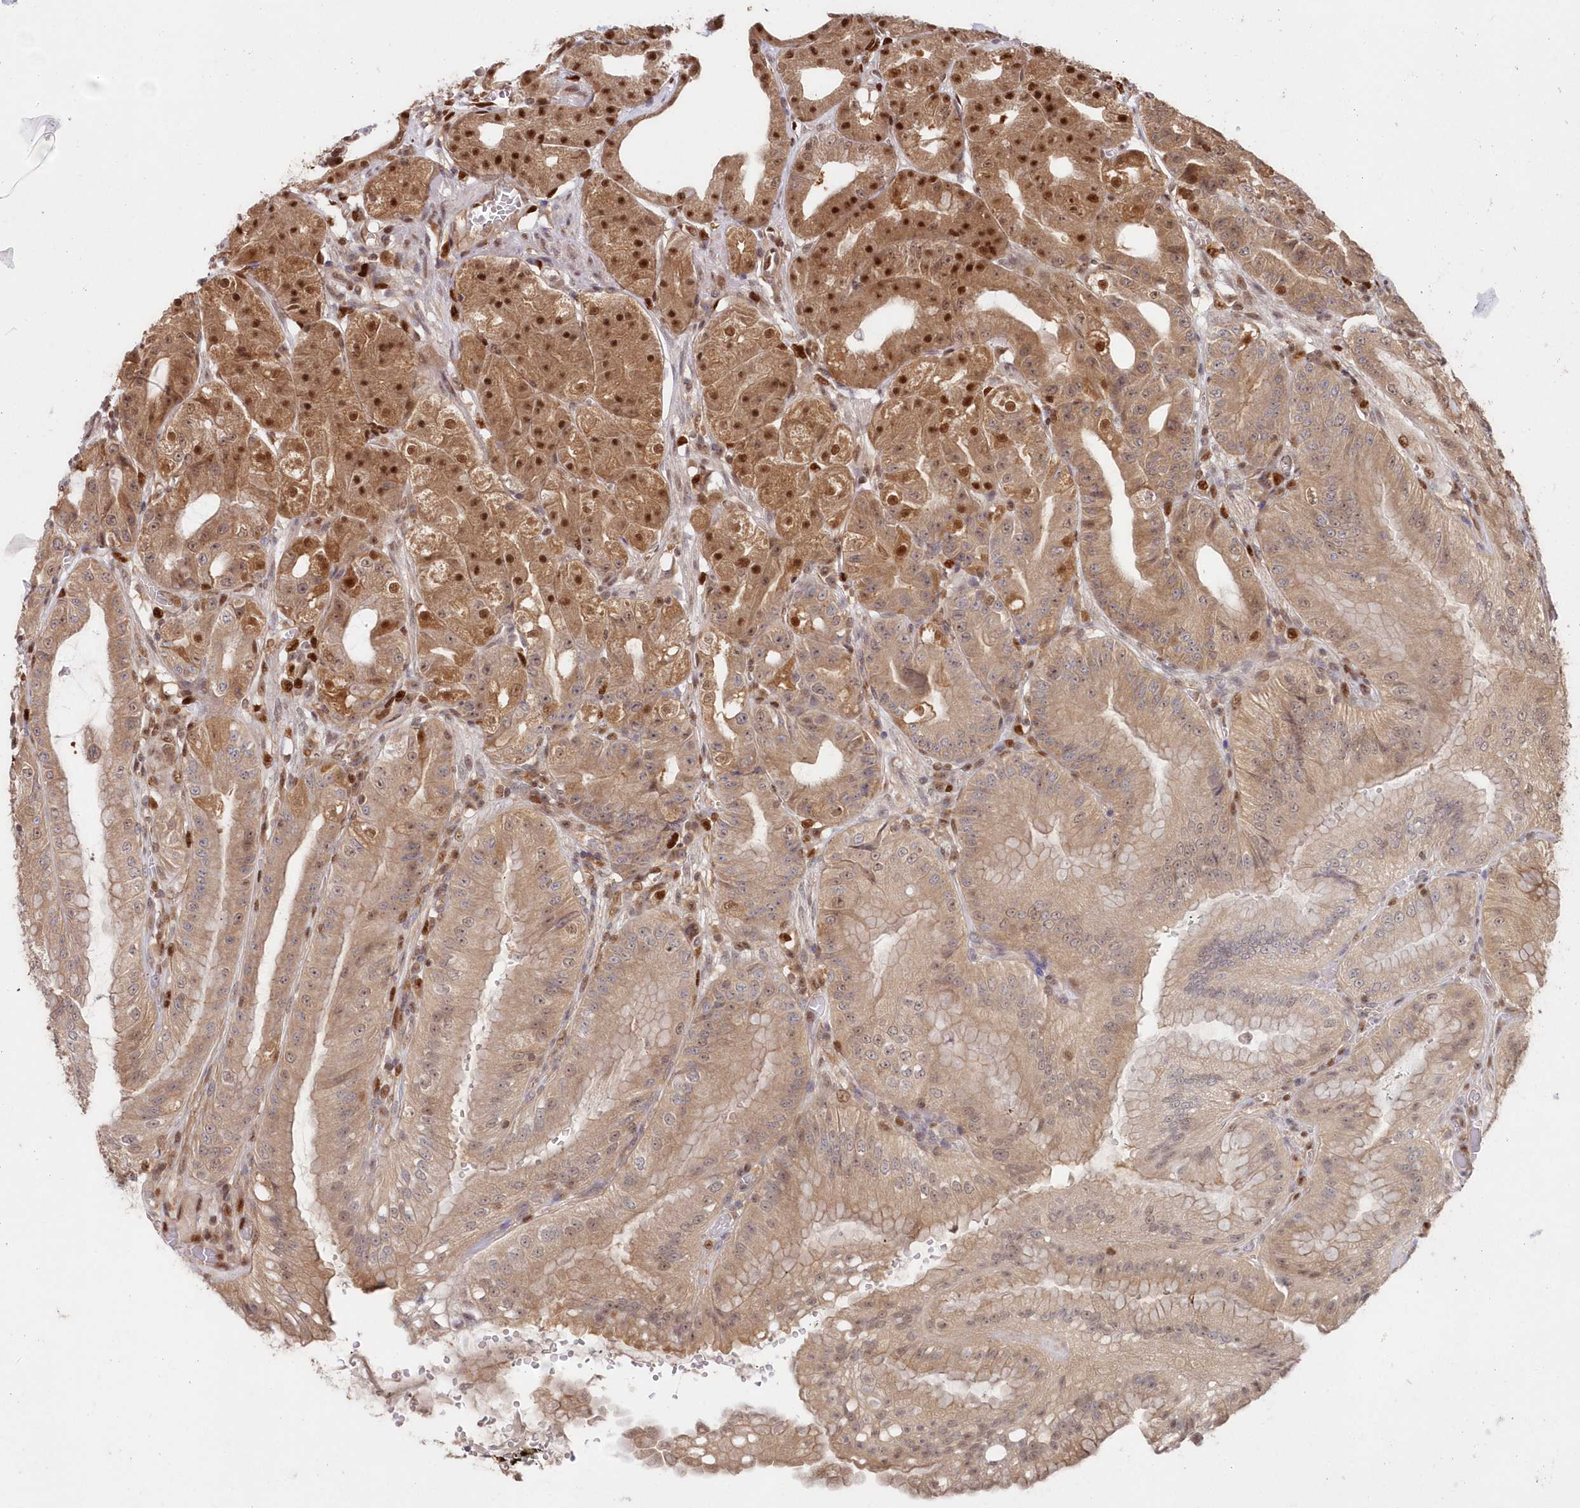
{"staining": {"intensity": "strong", "quantity": ">75%", "location": "cytoplasmic/membranous,nuclear"}, "tissue": "stomach", "cell_type": "Glandular cells", "image_type": "normal", "snomed": [{"axis": "morphology", "description": "Normal tissue, NOS"}, {"axis": "topography", "description": "Stomach, upper"}, {"axis": "topography", "description": "Stomach, lower"}], "caption": "This image displays unremarkable stomach stained with immunohistochemistry (IHC) to label a protein in brown. The cytoplasmic/membranous,nuclear of glandular cells show strong positivity for the protein. Nuclei are counter-stained blue.", "gene": "ABHD14B", "patient": {"sex": "male", "age": 71}}